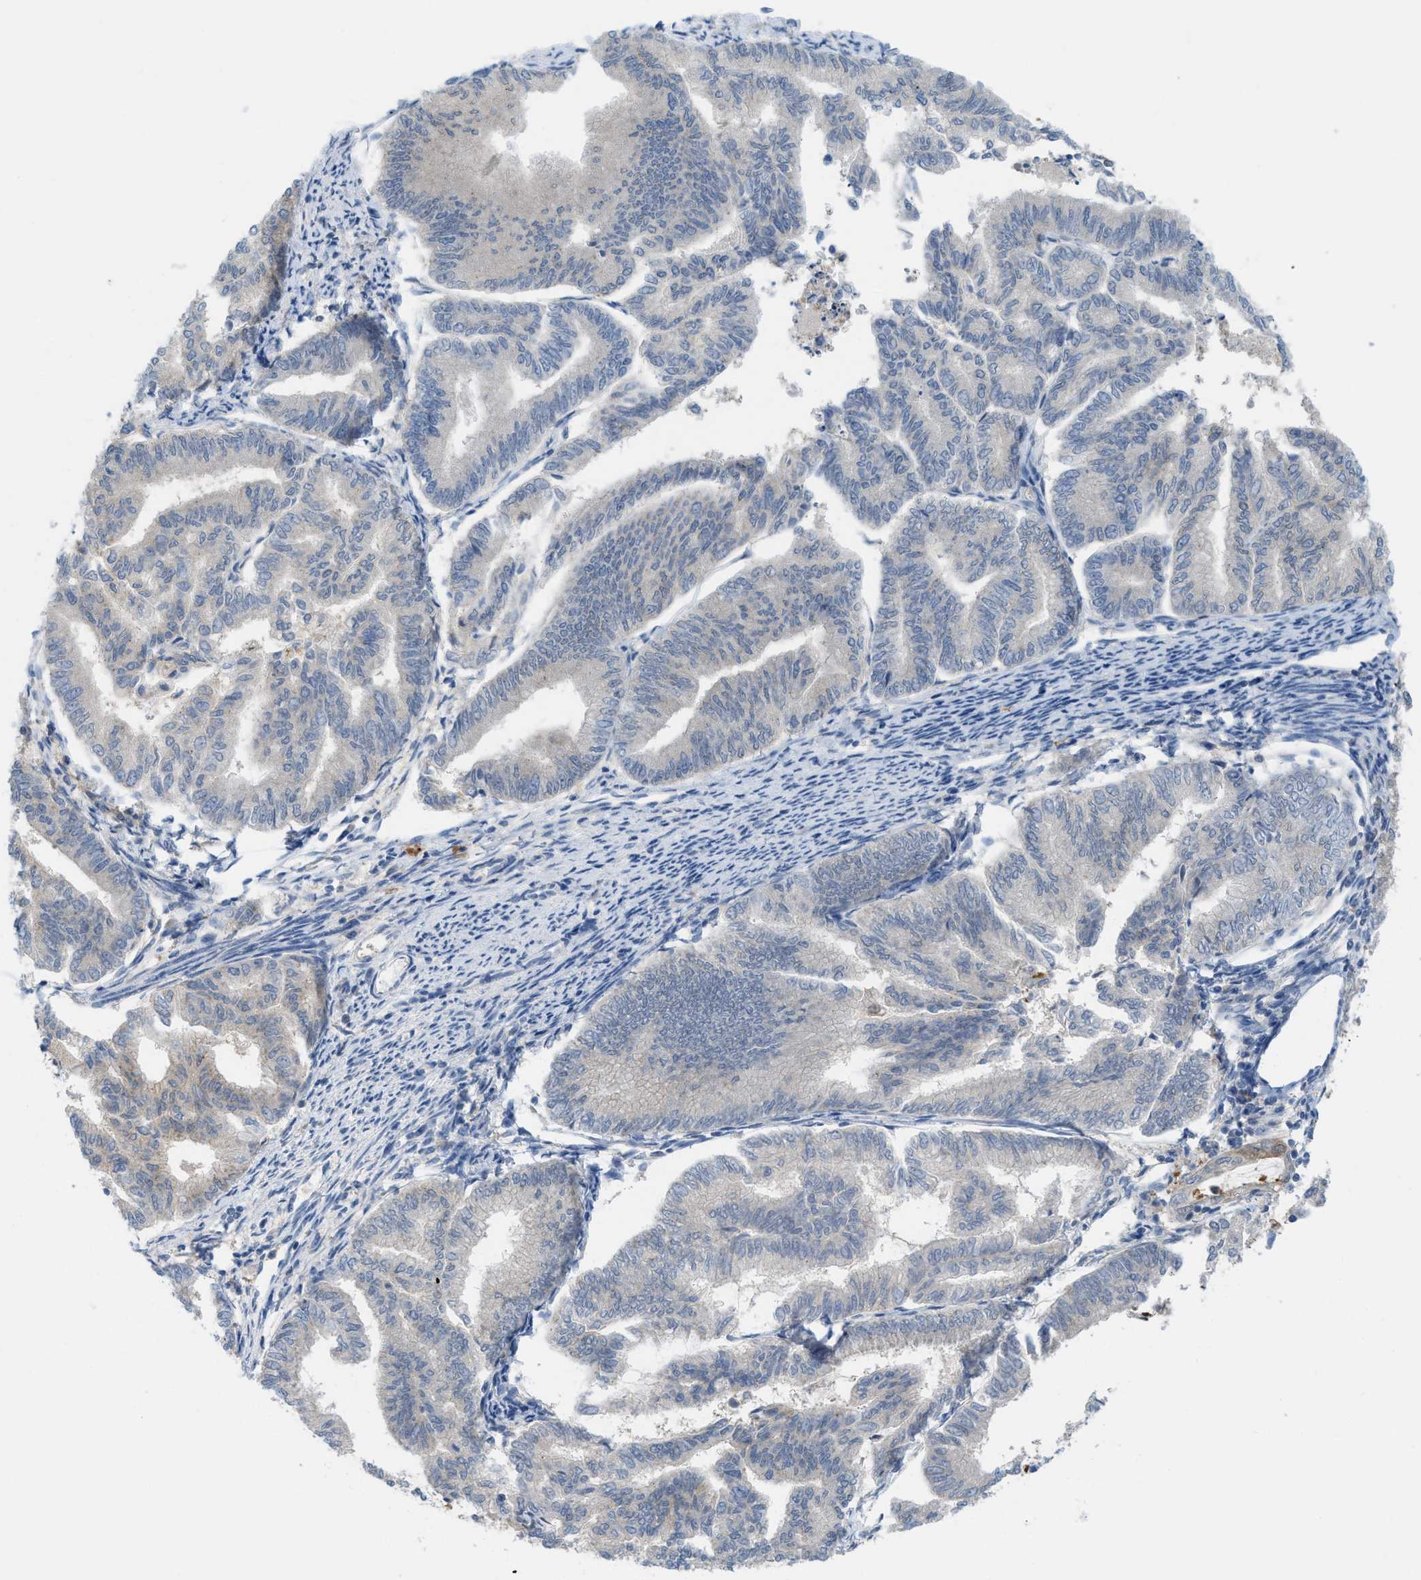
{"staining": {"intensity": "negative", "quantity": "none", "location": "none"}, "tissue": "endometrial cancer", "cell_type": "Tumor cells", "image_type": "cancer", "snomed": [{"axis": "morphology", "description": "Adenocarcinoma, NOS"}, {"axis": "topography", "description": "Endometrium"}], "caption": "This is a histopathology image of immunohistochemistry (IHC) staining of endometrial adenocarcinoma, which shows no staining in tumor cells.", "gene": "CSTB", "patient": {"sex": "female", "age": 79}}